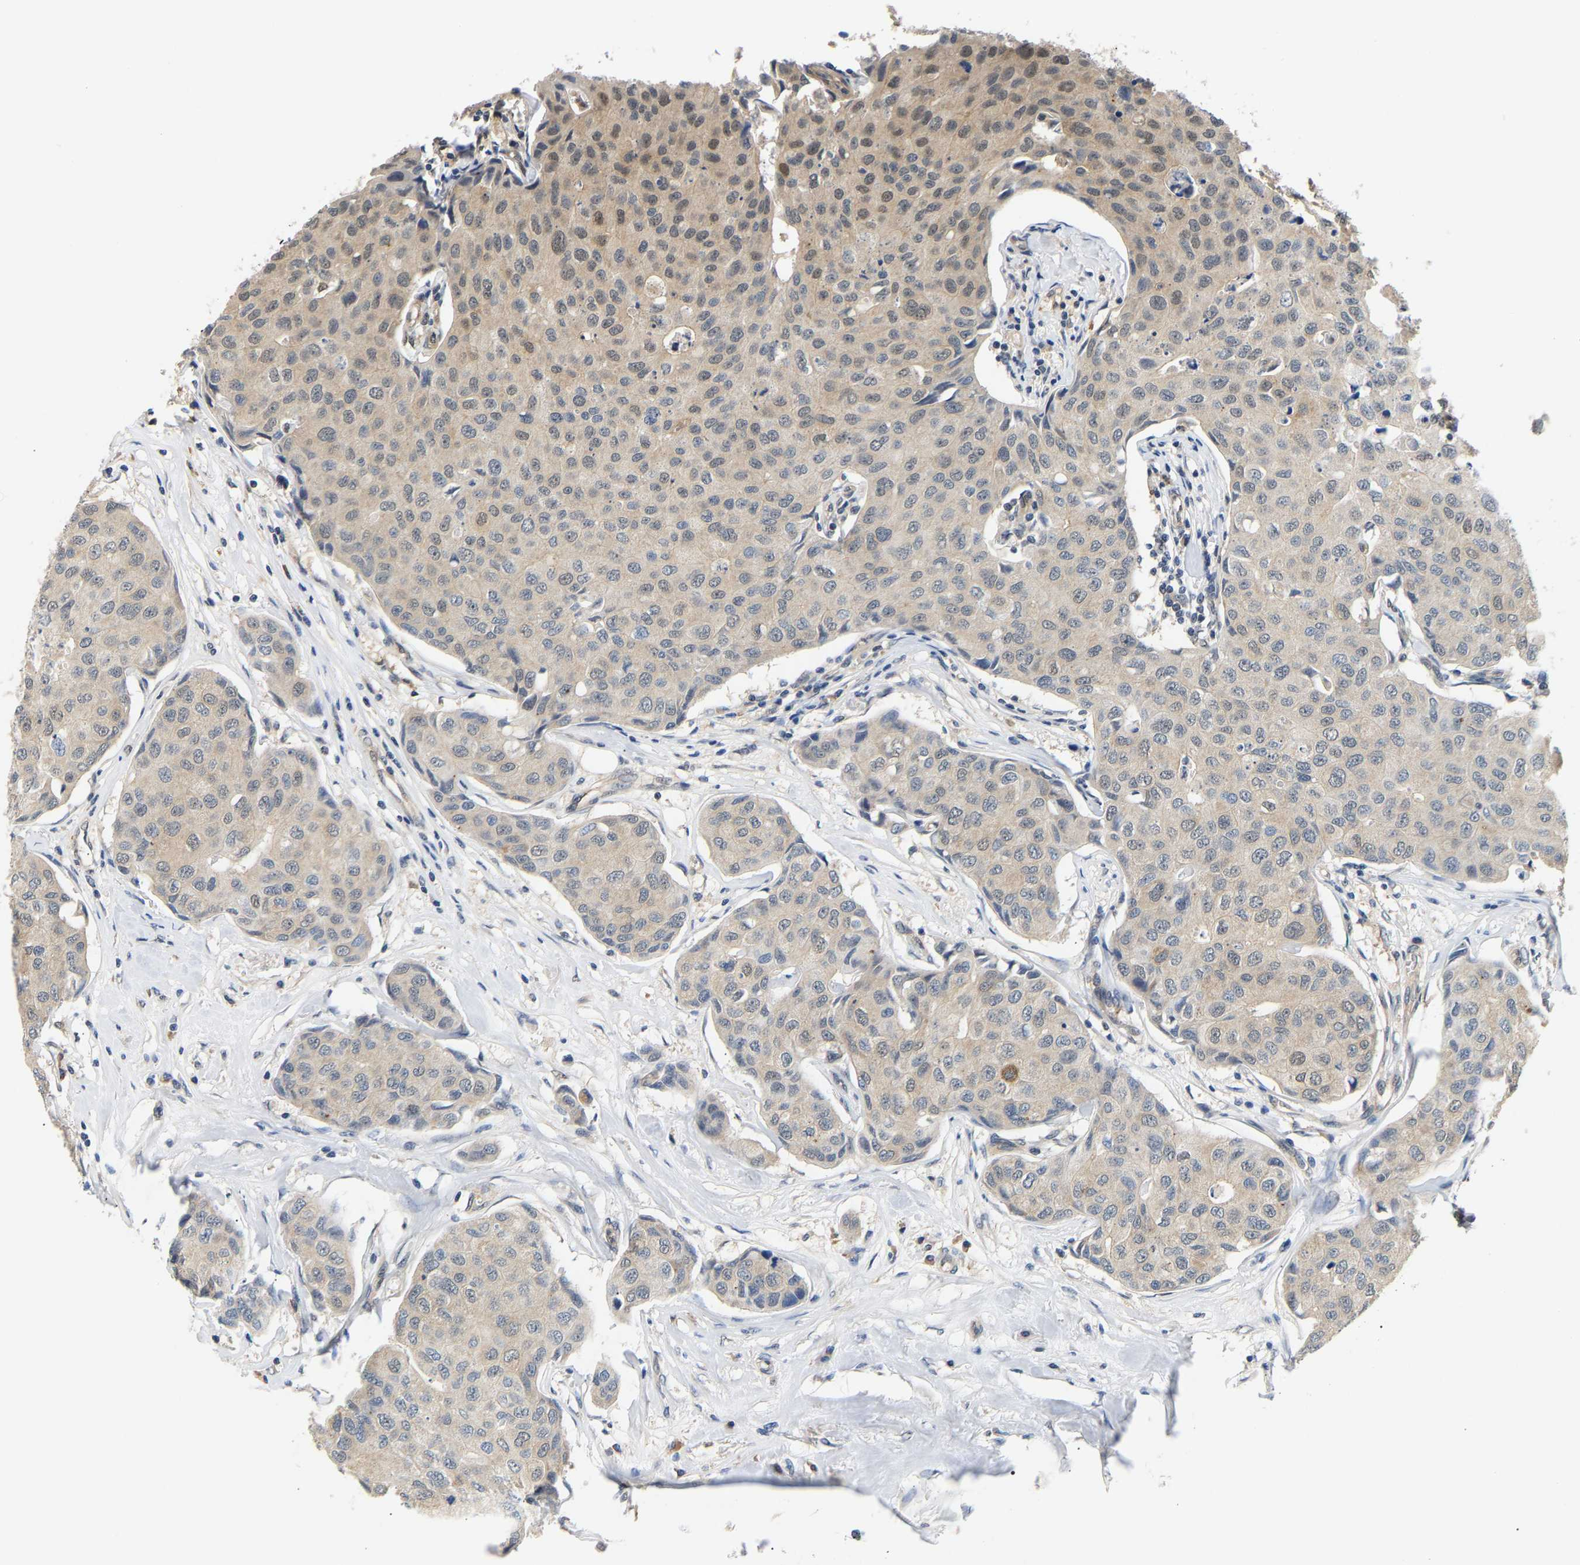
{"staining": {"intensity": "weak", "quantity": ">75%", "location": "cytoplasmic/membranous"}, "tissue": "breast cancer", "cell_type": "Tumor cells", "image_type": "cancer", "snomed": [{"axis": "morphology", "description": "Duct carcinoma"}, {"axis": "topography", "description": "Breast"}], "caption": "A brown stain labels weak cytoplasmic/membranous expression of a protein in human breast invasive ductal carcinoma tumor cells.", "gene": "ARHGEF12", "patient": {"sex": "female", "age": 80}}